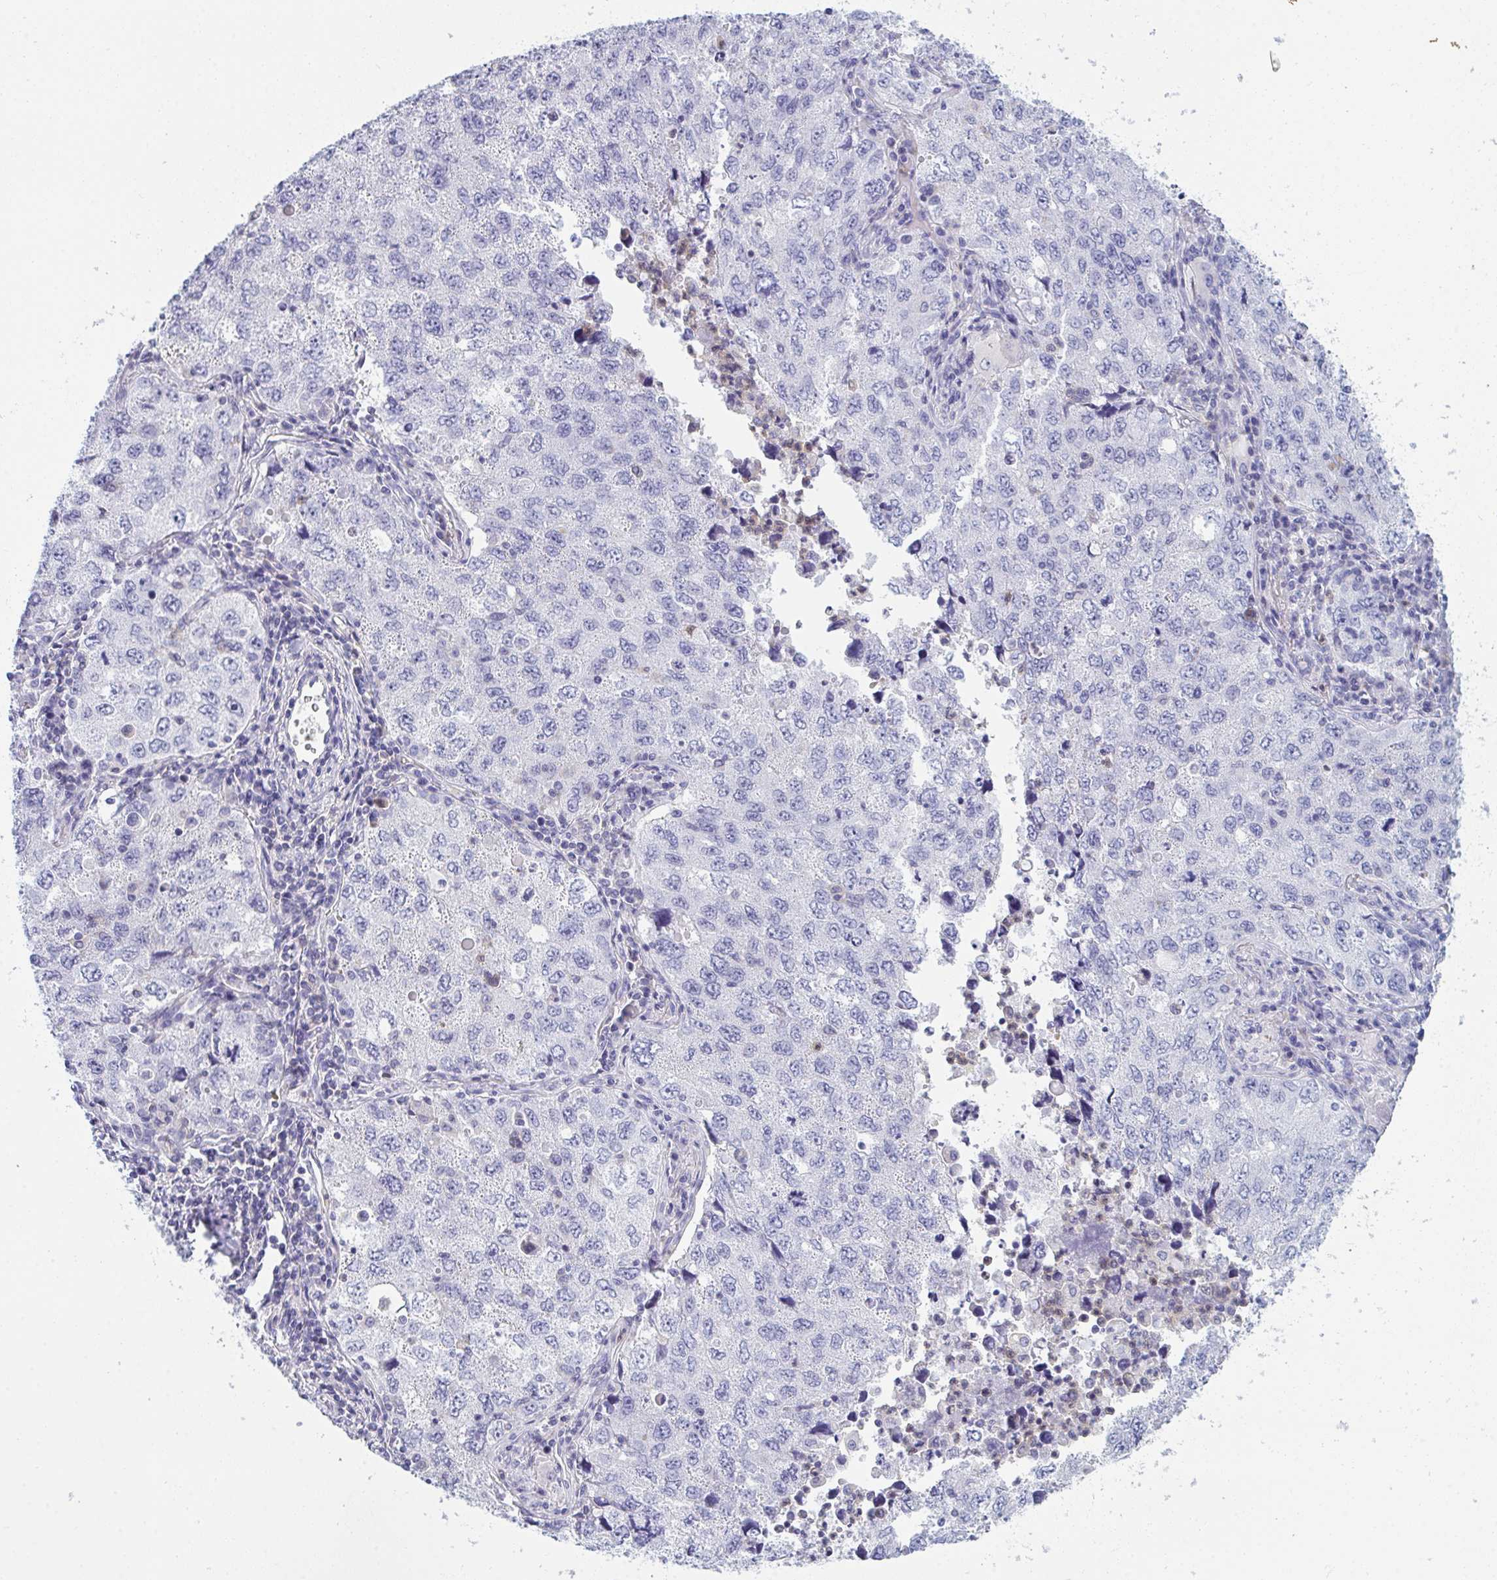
{"staining": {"intensity": "negative", "quantity": "none", "location": "none"}, "tissue": "lung cancer", "cell_type": "Tumor cells", "image_type": "cancer", "snomed": [{"axis": "morphology", "description": "Adenocarcinoma, NOS"}, {"axis": "topography", "description": "Lung"}], "caption": "This is an immunohistochemistry photomicrograph of adenocarcinoma (lung). There is no expression in tumor cells.", "gene": "MYO1F", "patient": {"sex": "female", "age": 57}}